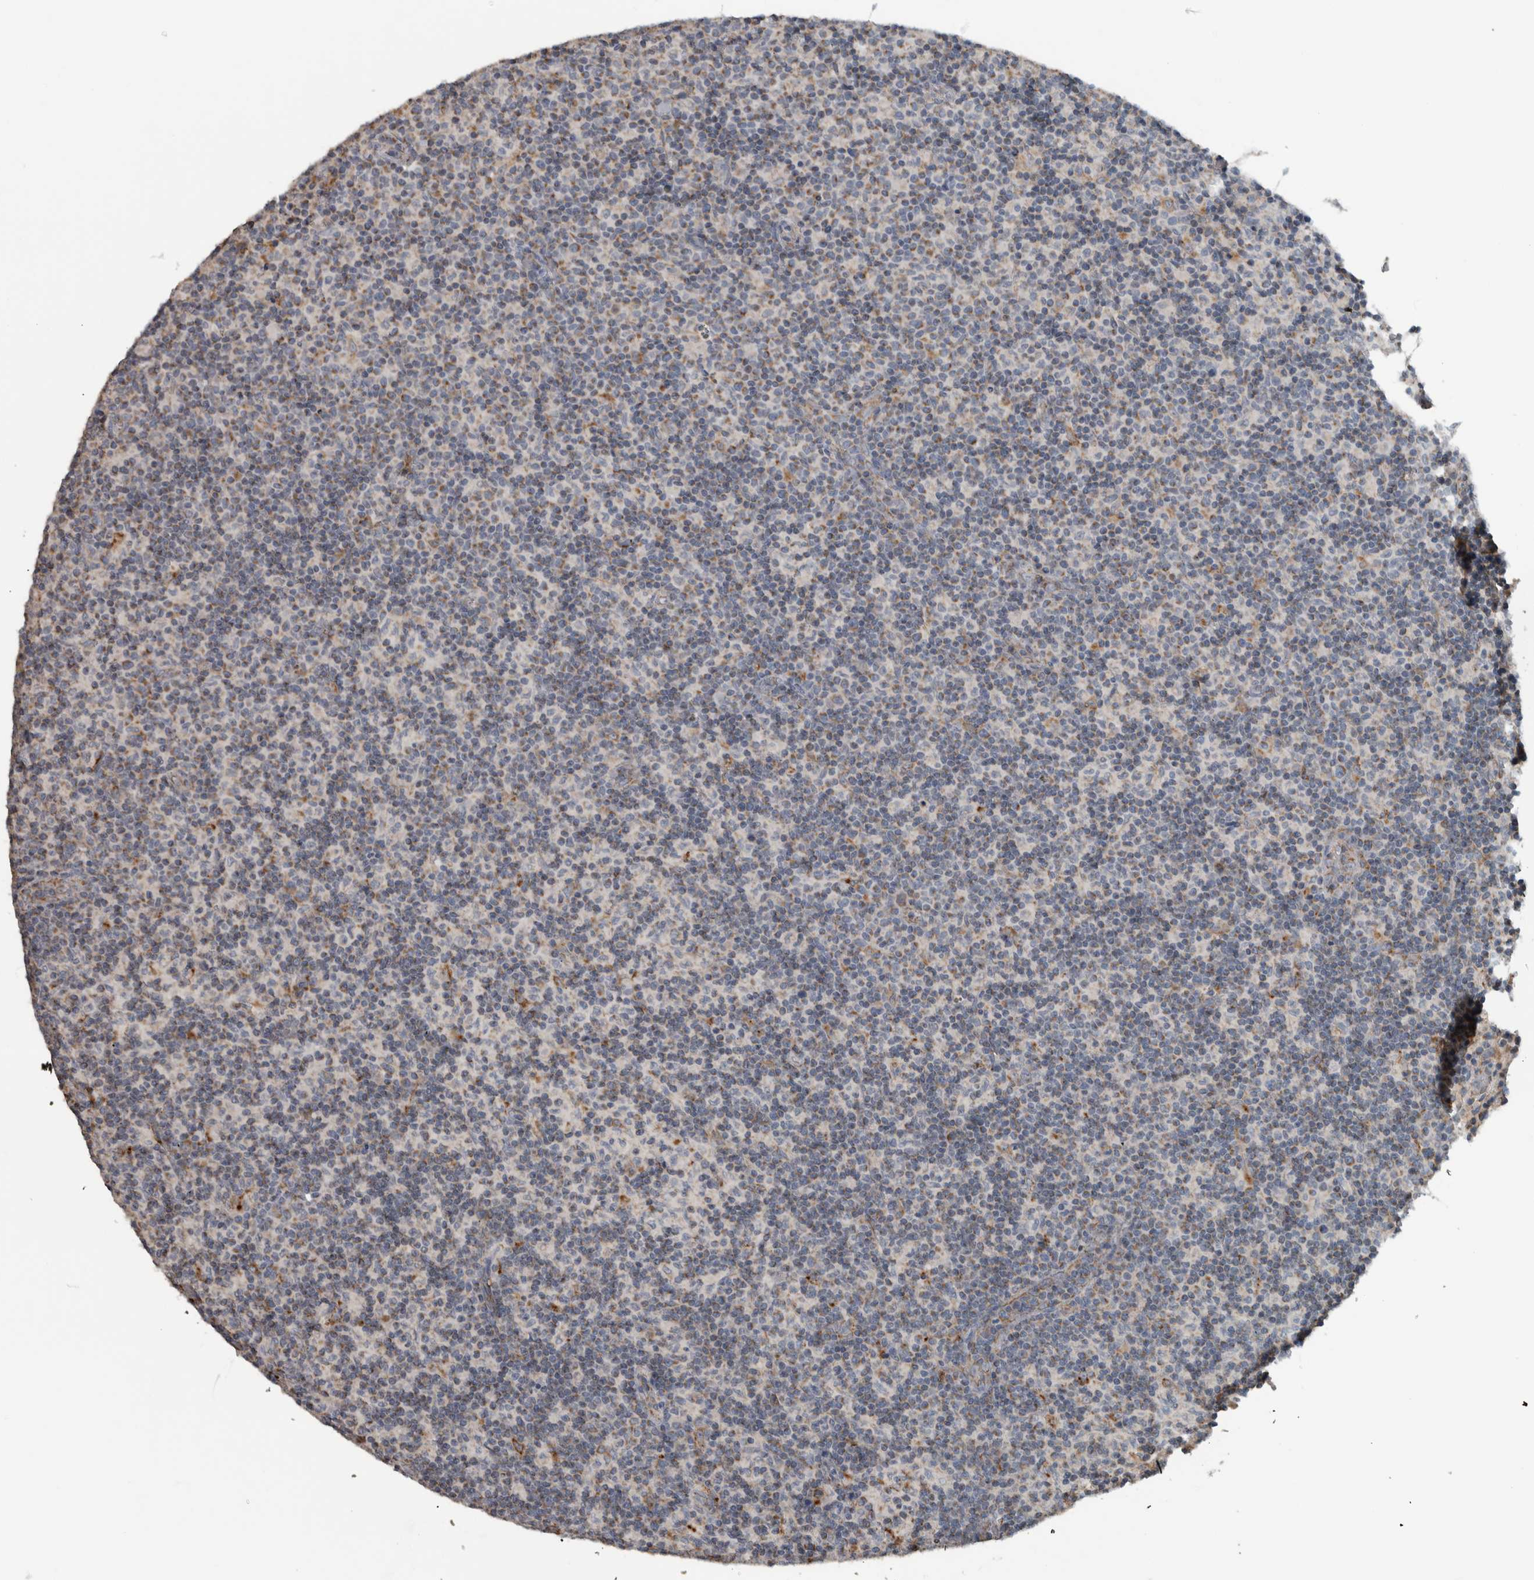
{"staining": {"intensity": "moderate", "quantity": "<25%", "location": "cytoplasmic/membranous"}, "tissue": "lymph node", "cell_type": "Germinal center cells", "image_type": "normal", "snomed": [{"axis": "morphology", "description": "Normal tissue, NOS"}, {"axis": "morphology", "description": "Inflammation, NOS"}, {"axis": "topography", "description": "Lymph node"}], "caption": "Immunohistochemical staining of unremarkable lymph node displays low levels of moderate cytoplasmic/membranous expression in approximately <25% of germinal center cells. The staining is performed using DAB (3,3'-diaminobenzidine) brown chromogen to label protein expression. The nuclei are counter-stained blue using hematoxylin.", "gene": "ARMC1", "patient": {"sex": "male", "age": 55}}